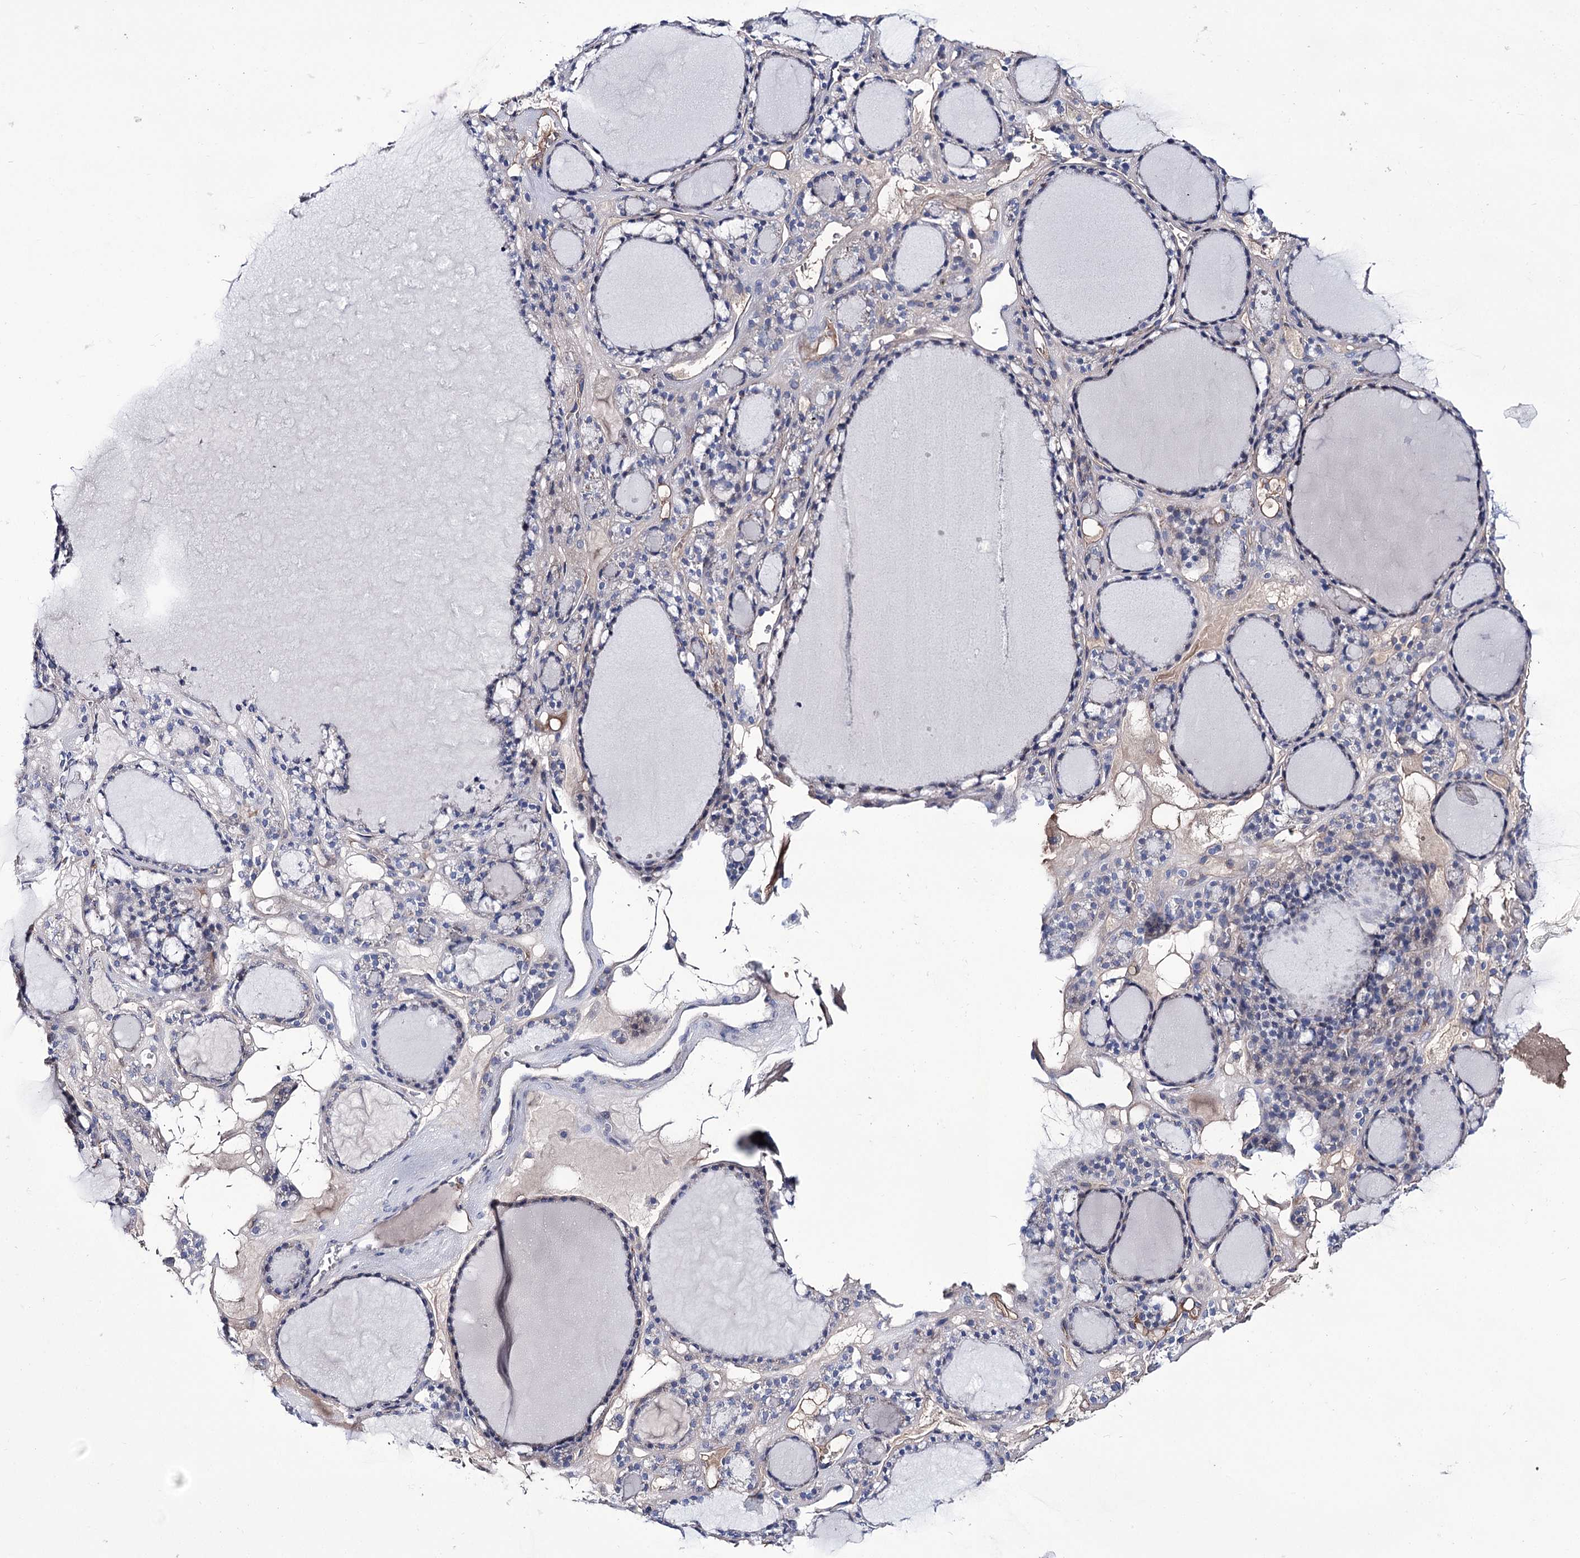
{"staining": {"intensity": "negative", "quantity": "none", "location": "none"}, "tissue": "thyroid gland", "cell_type": "Glandular cells", "image_type": "normal", "snomed": [{"axis": "morphology", "description": "Normal tissue, NOS"}, {"axis": "topography", "description": "Thyroid gland"}], "caption": "An immunohistochemistry image of benign thyroid gland is shown. There is no staining in glandular cells of thyroid gland.", "gene": "CEP164", "patient": {"sex": "female", "age": 28}}